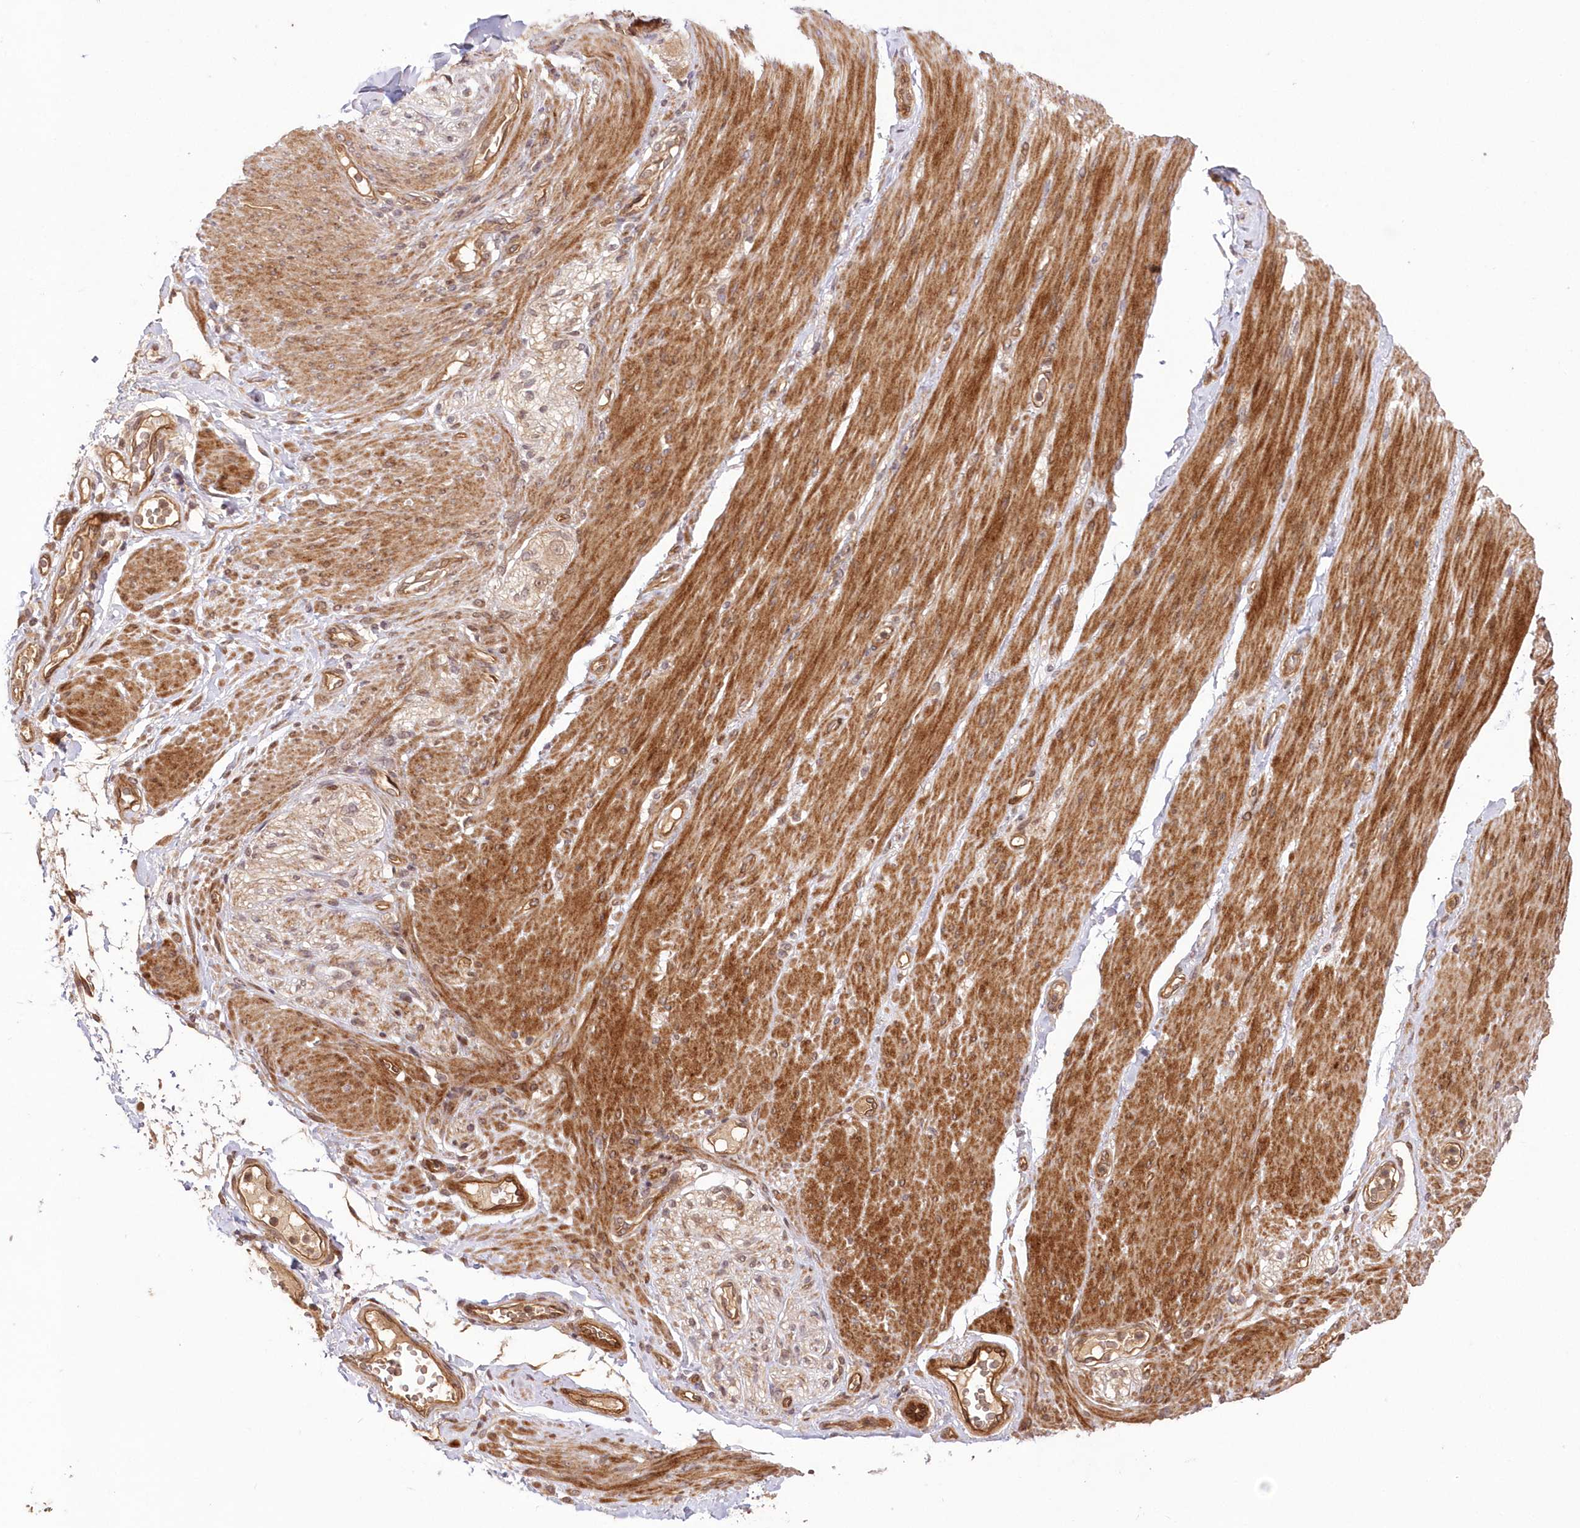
{"staining": {"intensity": "negative", "quantity": "none", "location": "none"}, "tissue": "adipose tissue", "cell_type": "Adipocytes", "image_type": "normal", "snomed": [{"axis": "morphology", "description": "Normal tissue, NOS"}, {"axis": "topography", "description": "Colon"}, {"axis": "topography", "description": "Peripheral nerve tissue"}], "caption": "Immunohistochemistry micrograph of unremarkable human adipose tissue stained for a protein (brown), which demonstrates no staining in adipocytes.", "gene": "UBTD2", "patient": {"sex": "female", "age": 61}}